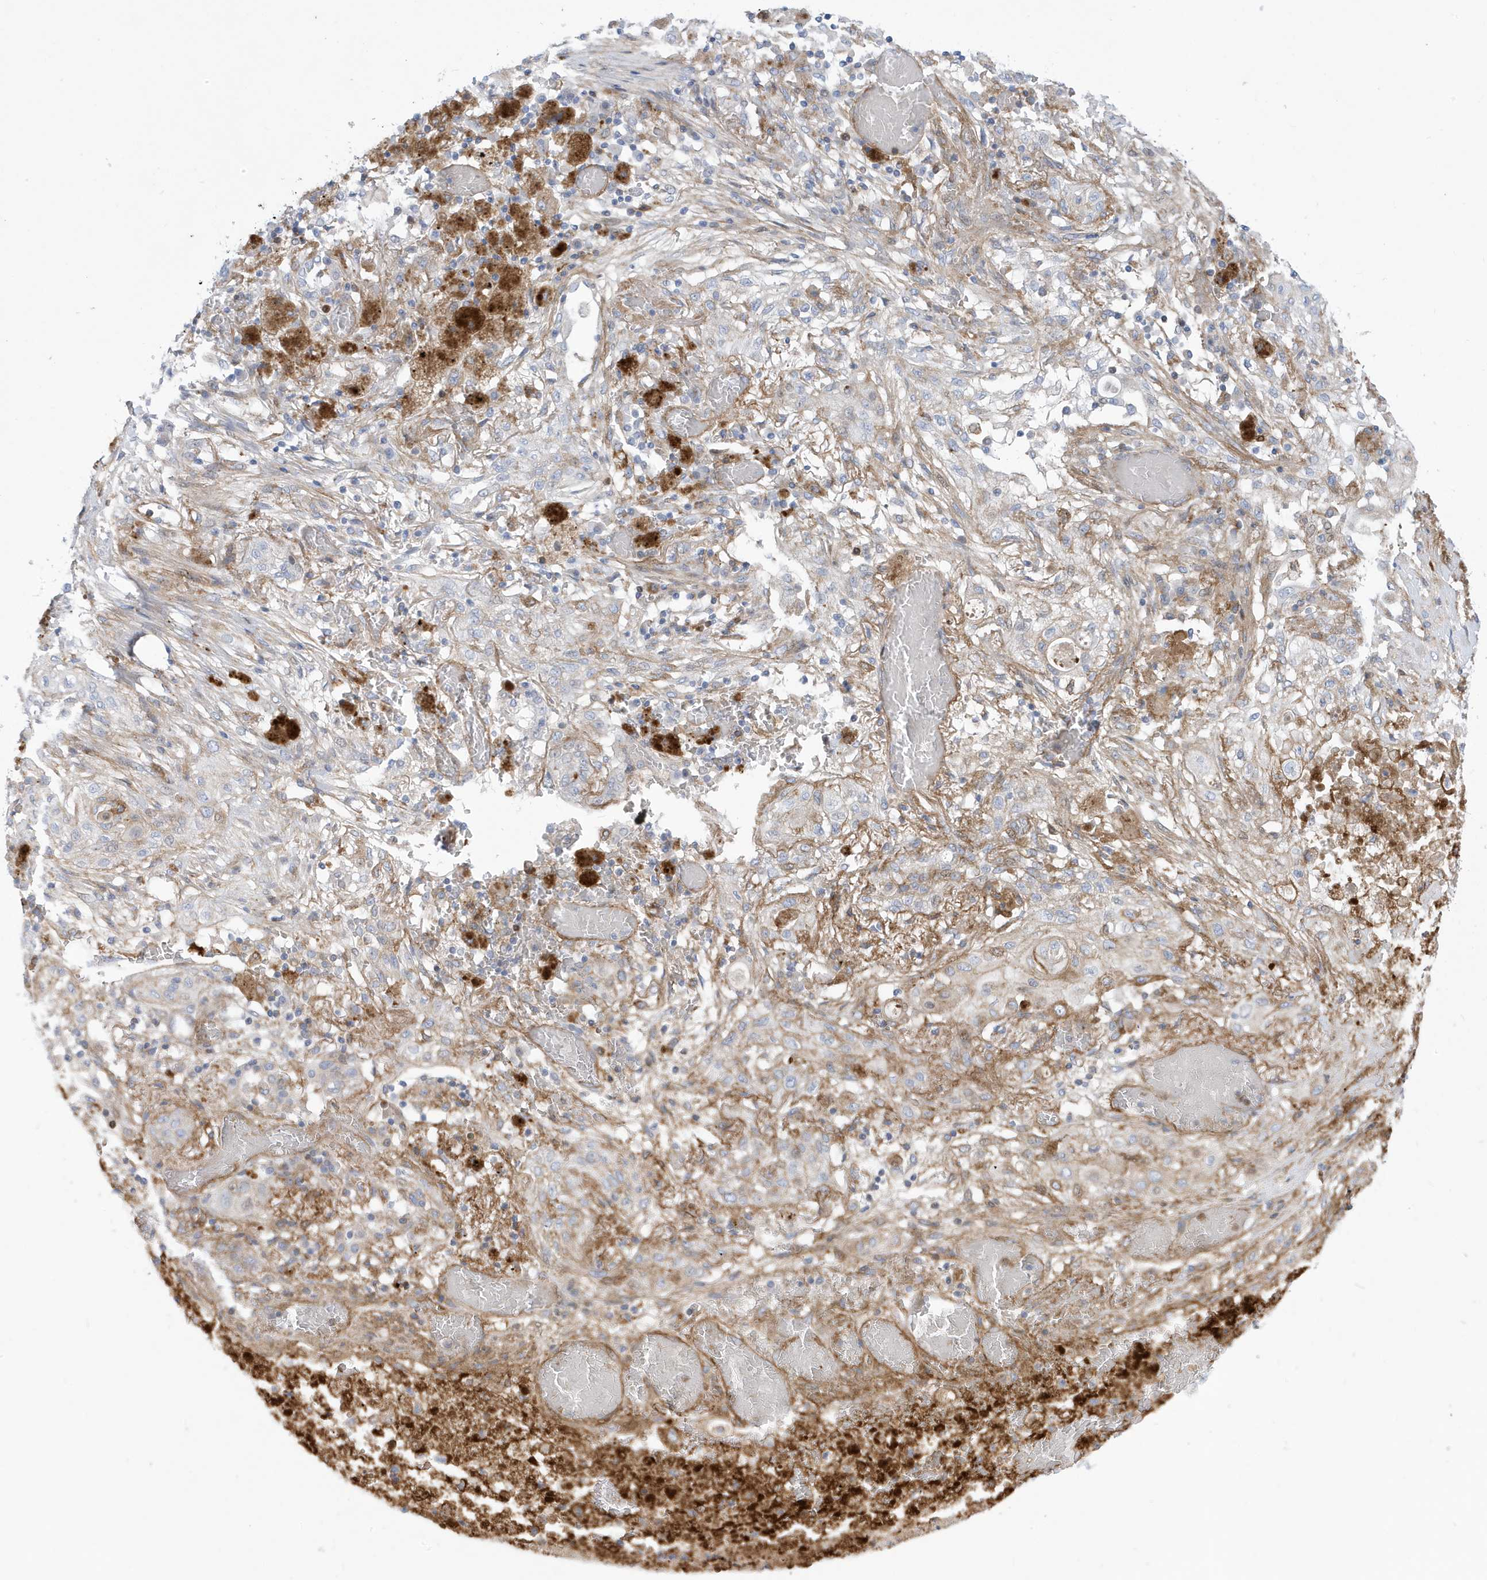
{"staining": {"intensity": "moderate", "quantity": "<25%", "location": "cytoplasmic/membranous"}, "tissue": "lung cancer", "cell_type": "Tumor cells", "image_type": "cancer", "snomed": [{"axis": "morphology", "description": "Squamous cell carcinoma, NOS"}, {"axis": "topography", "description": "Lung"}], "caption": "A high-resolution micrograph shows immunohistochemistry (IHC) staining of lung cancer (squamous cell carcinoma), which displays moderate cytoplasmic/membranous staining in approximately <25% of tumor cells.", "gene": "ATP13A5", "patient": {"sex": "female", "age": 47}}